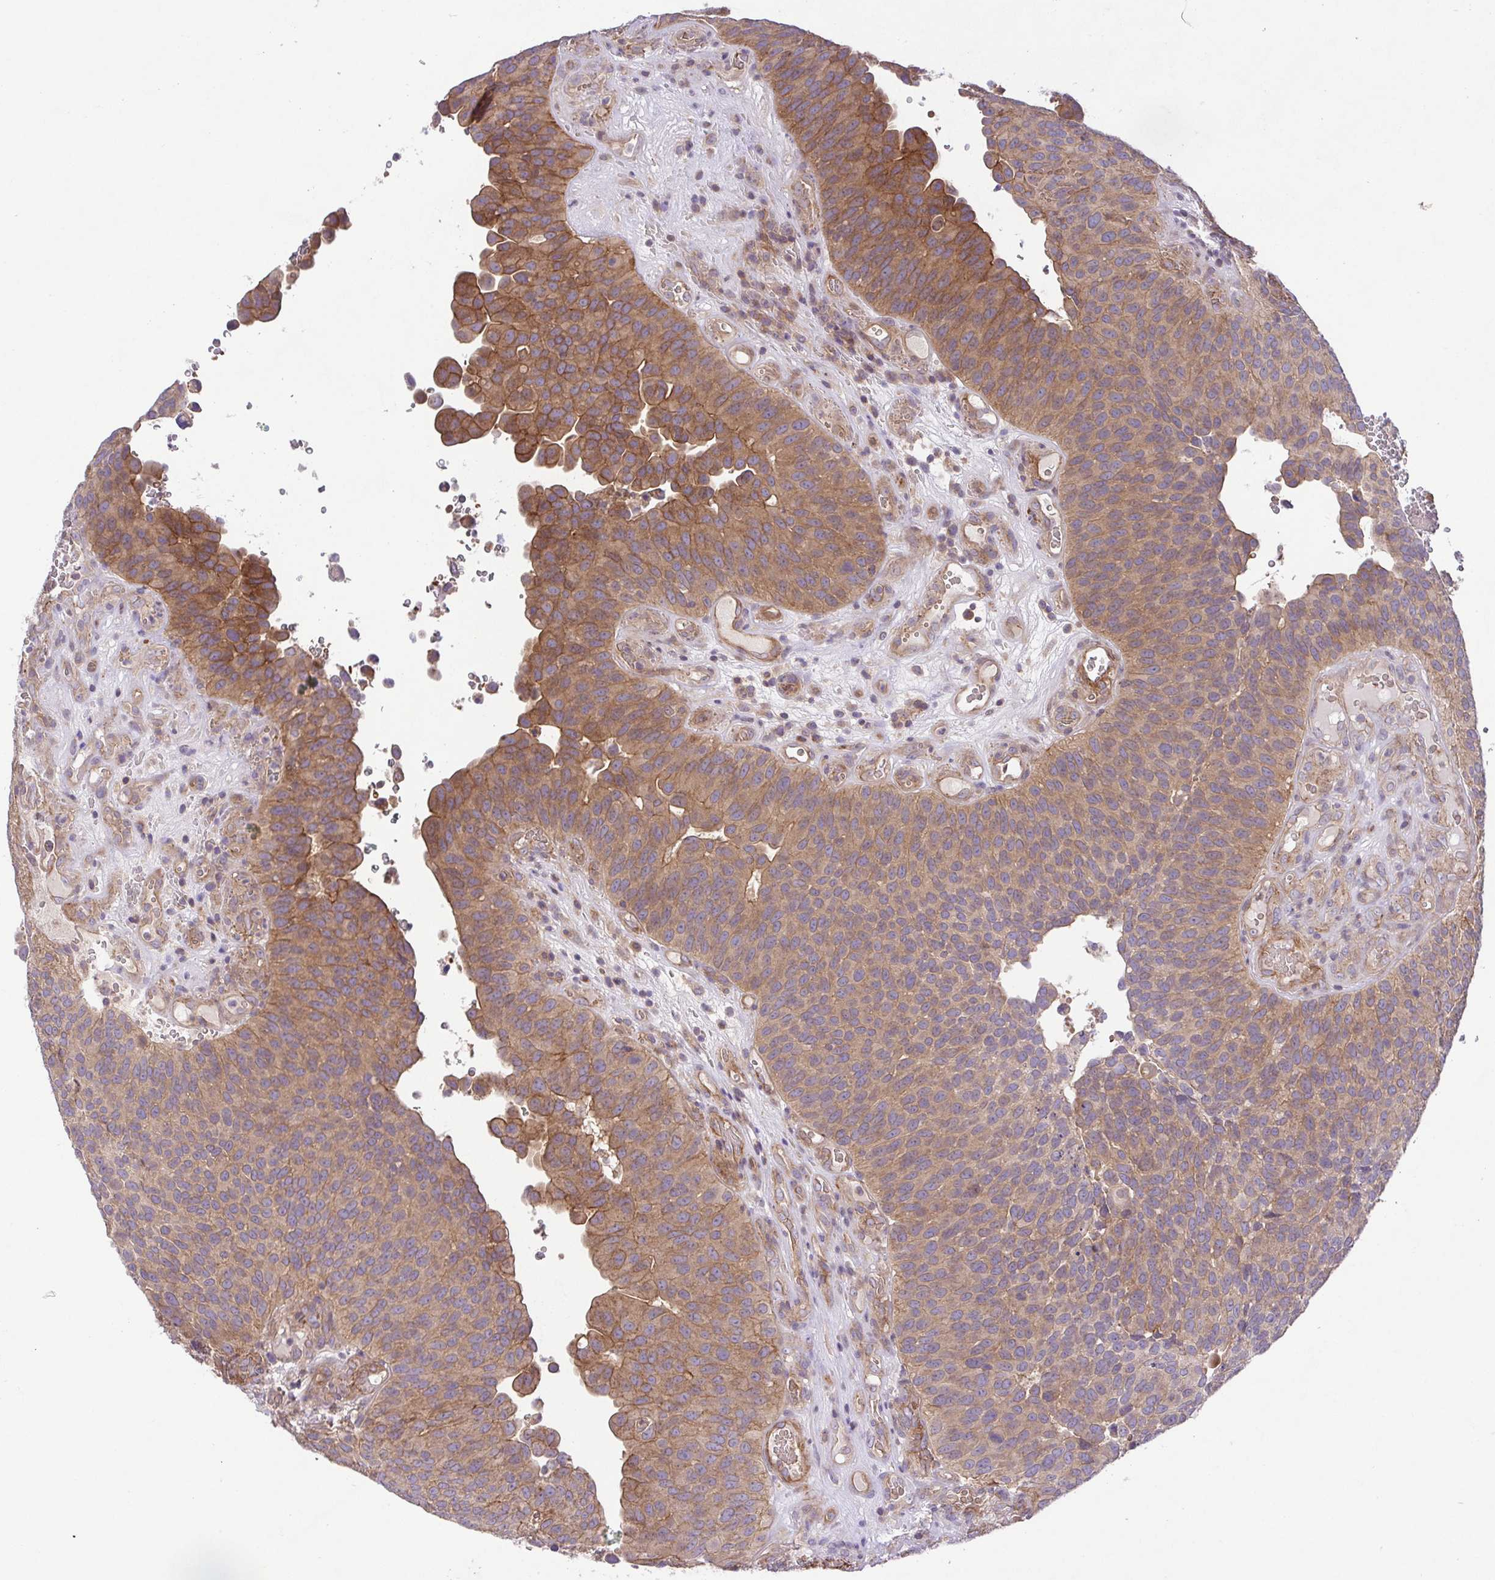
{"staining": {"intensity": "moderate", "quantity": ">75%", "location": "cytoplasmic/membranous"}, "tissue": "urothelial cancer", "cell_type": "Tumor cells", "image_type": "cancer", "snomed": [{"axis": "morphology", "description": "Urothelial carcinoma, Low grade"}, {"axis": "topography", "description": "Urinary bladder"}], "caption": "Tumor cells exhibit moderate cytoplasmic/membranous staining in approximately >75% of cells in urothelial cancer. Immunohistochemistry stains the protein in brown and the nuclei are stained blue.", "gene": "IDE", "patient": {"sex": "male", "age": 76}}